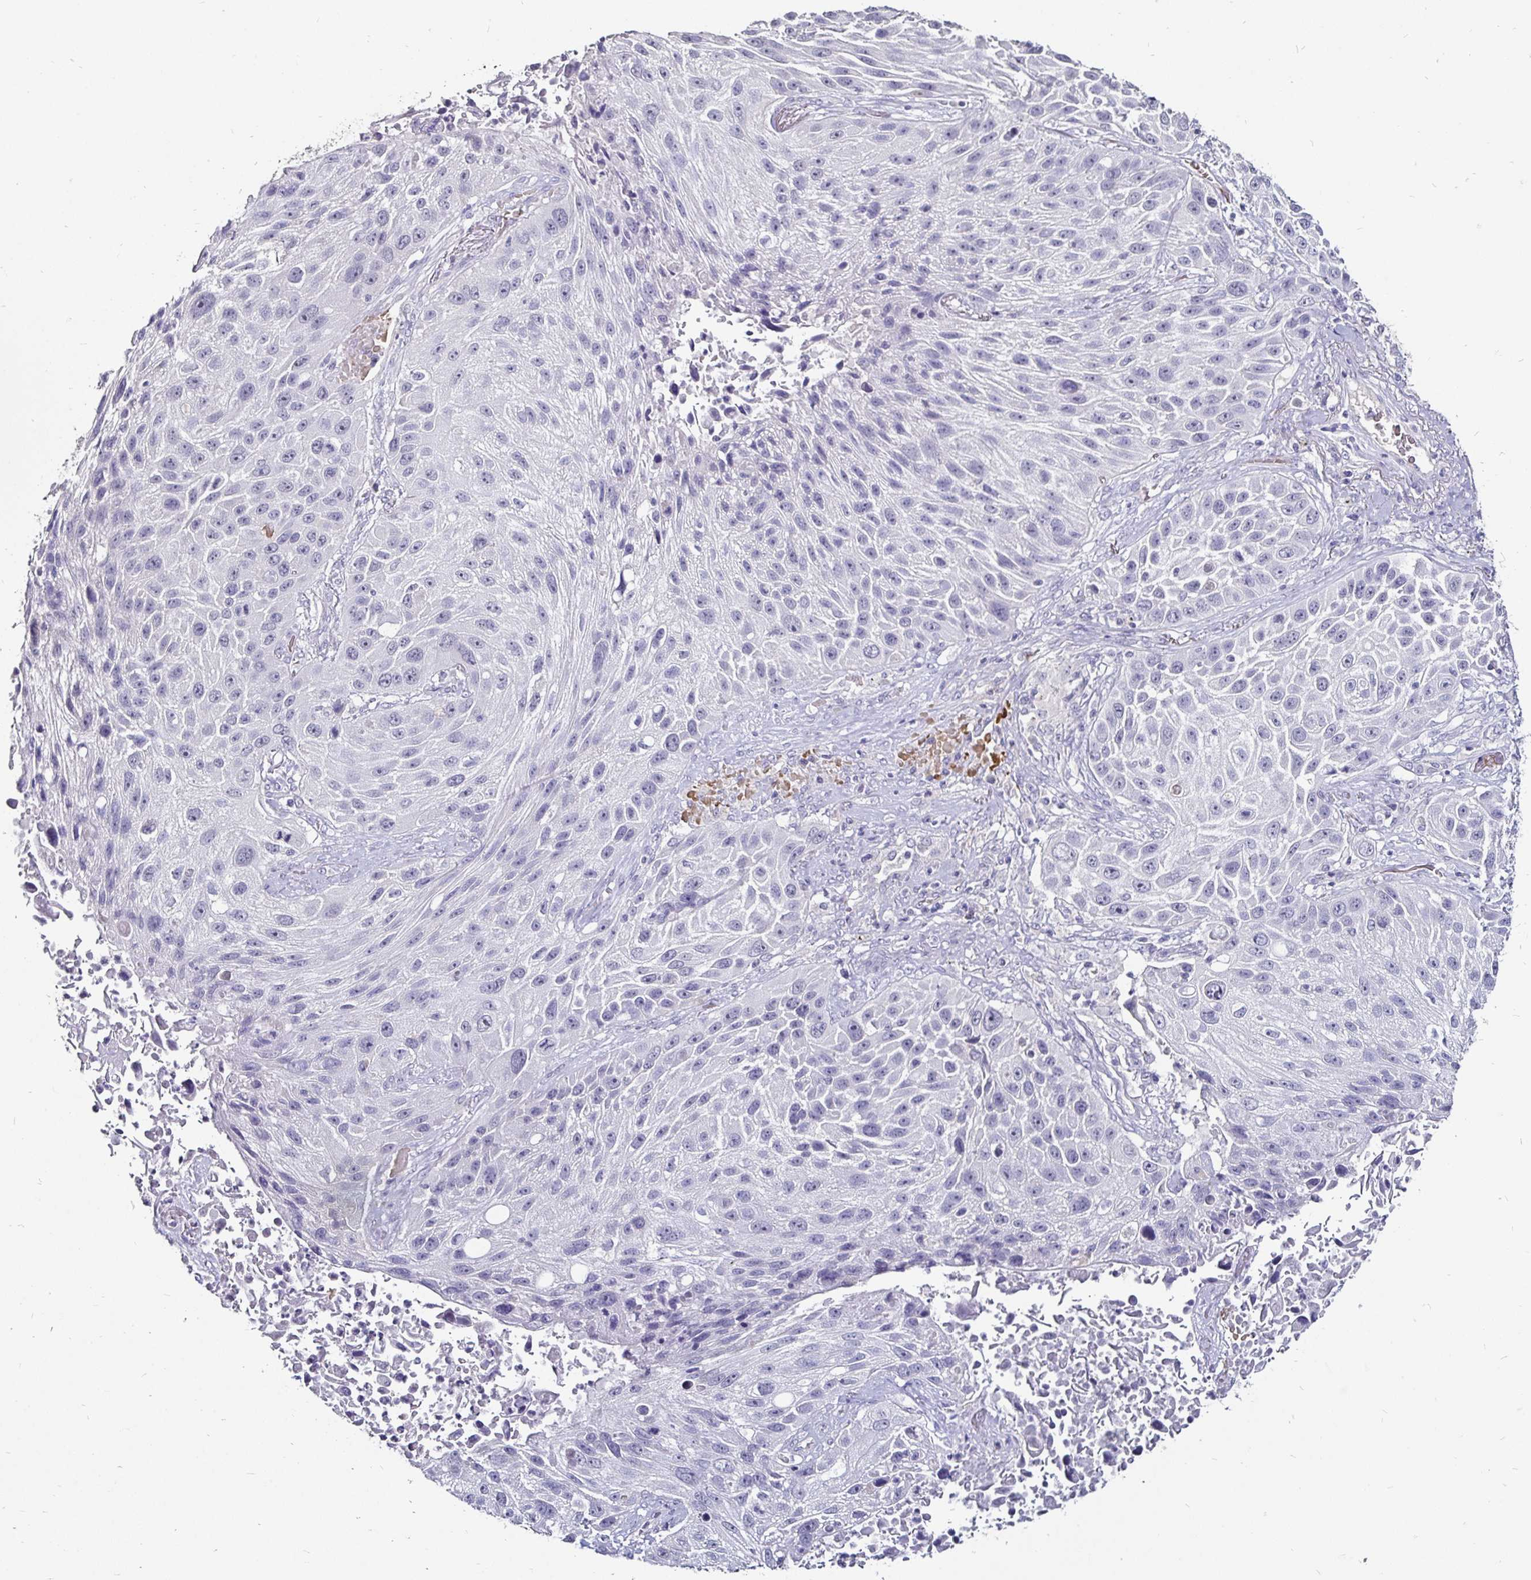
{"staining": {"intensity": "negative", "quantity": "none", "location": "none"}, "tissue": "lung cancer", "cell_type": "Tumor cells", "image_type": "cancer", "snomed": [{"axis": "morphology", "description": "Normal morphology"}, {"axis": "morphology", "description": "Squamous cell carcinoma, NOS"}, {"axis": "topography", "description": "Lymph node"}, {"axis": "topography", "description": "Lung"}], "caption": "Immunohistochemical staining of lung cancer (squamous cell carcinoma) displays no significant positivity in tumor cells. Brightfield microscopy of immunohistochemistry (IHC) stained with DAB (brown) and hematoxylin (blue), captured at high magnification.", "gene": "FAIM2", "patient": {"sex": "male", "age": 67}}